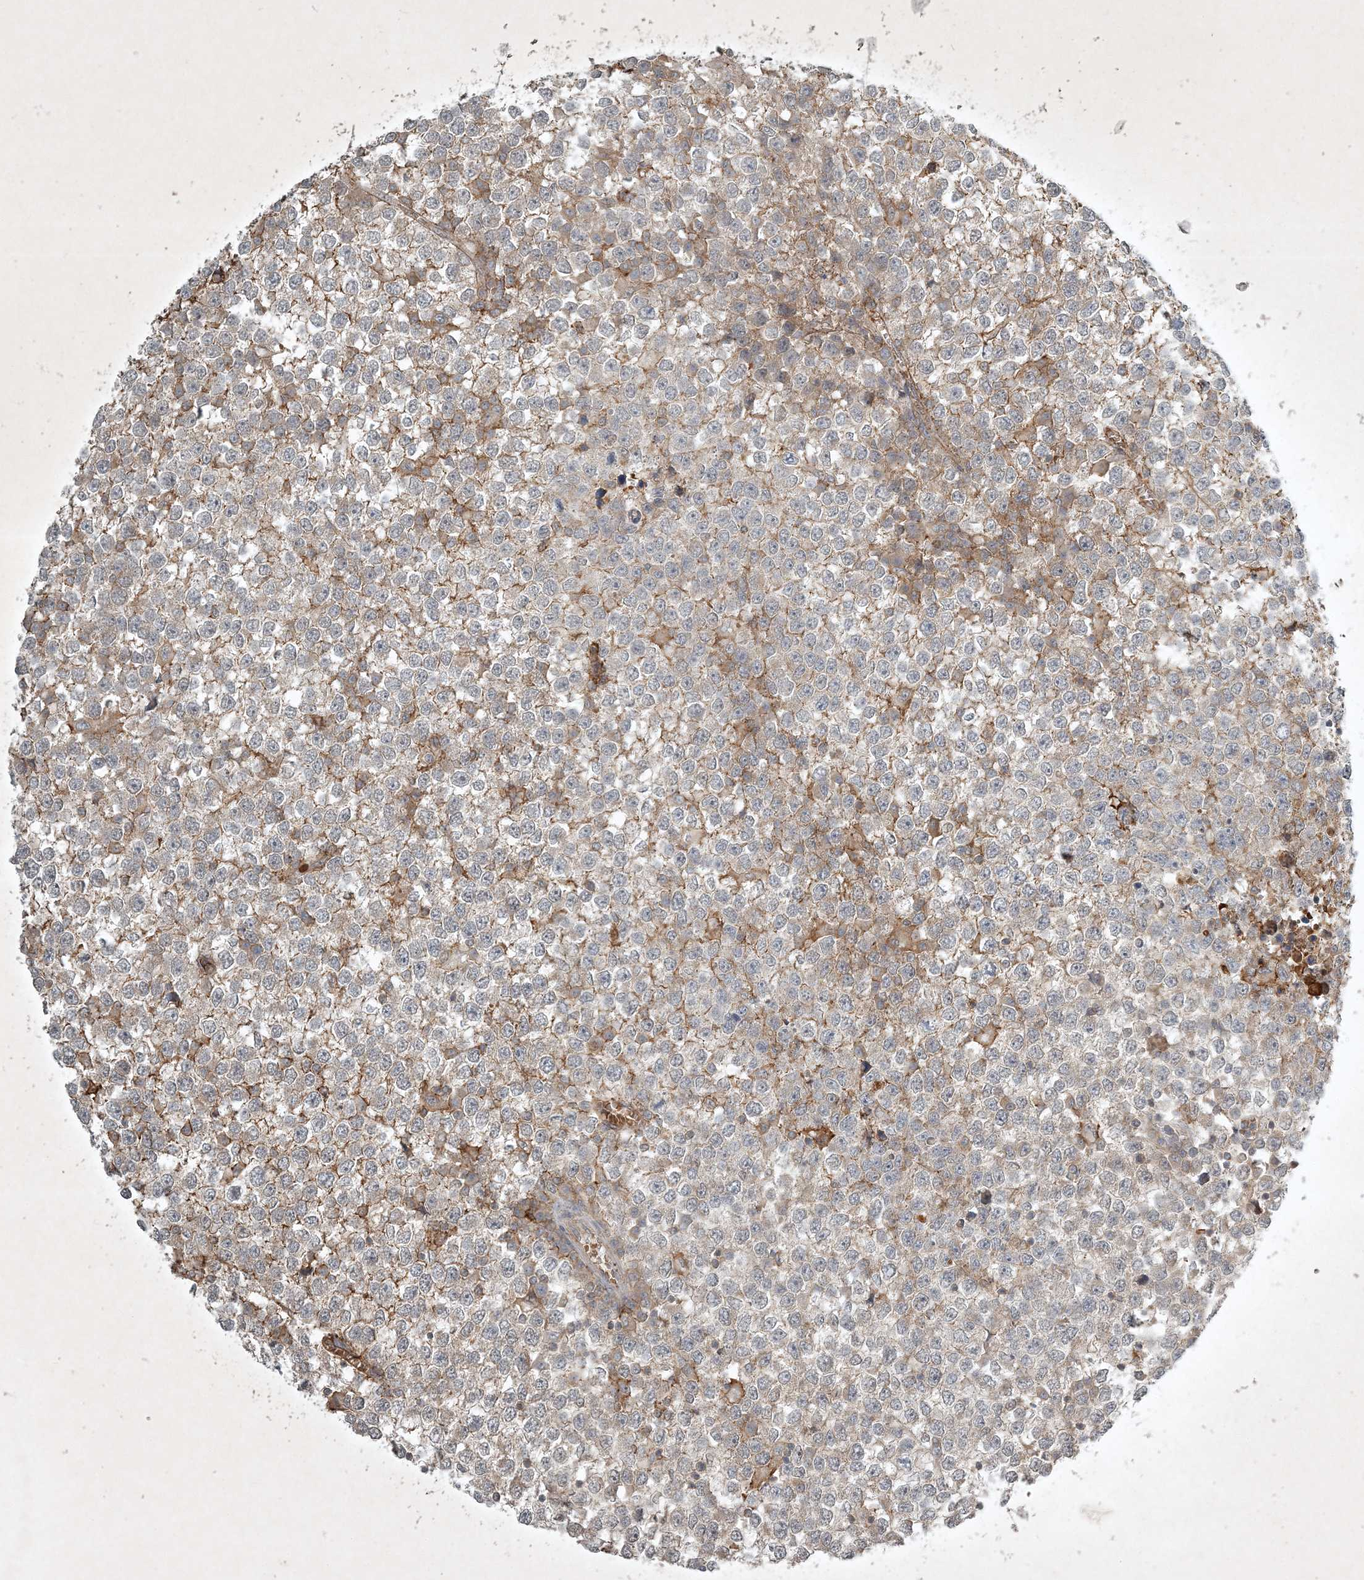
{"staining": {"intensity": "moderate", "quantity": "<25%", "location": "cytoplasmic/membranous"}, "tissue": "testis cancer", "cell_type": "Tumor cells", "image_type": "cancer", "snomed": [{"axis": "morphology", "description": "Seminoma, NOS"}, {"axis": "topography", "description": "Testis"}], "caption": "Immunohistochemical staining of seminoma (testis) displays moderate cytoplasmic/membranous protein positivity in approximately <25% of tumor cells.", "gene": "TNFAIP6", "patient": {"sex": "male", "age": 65}}